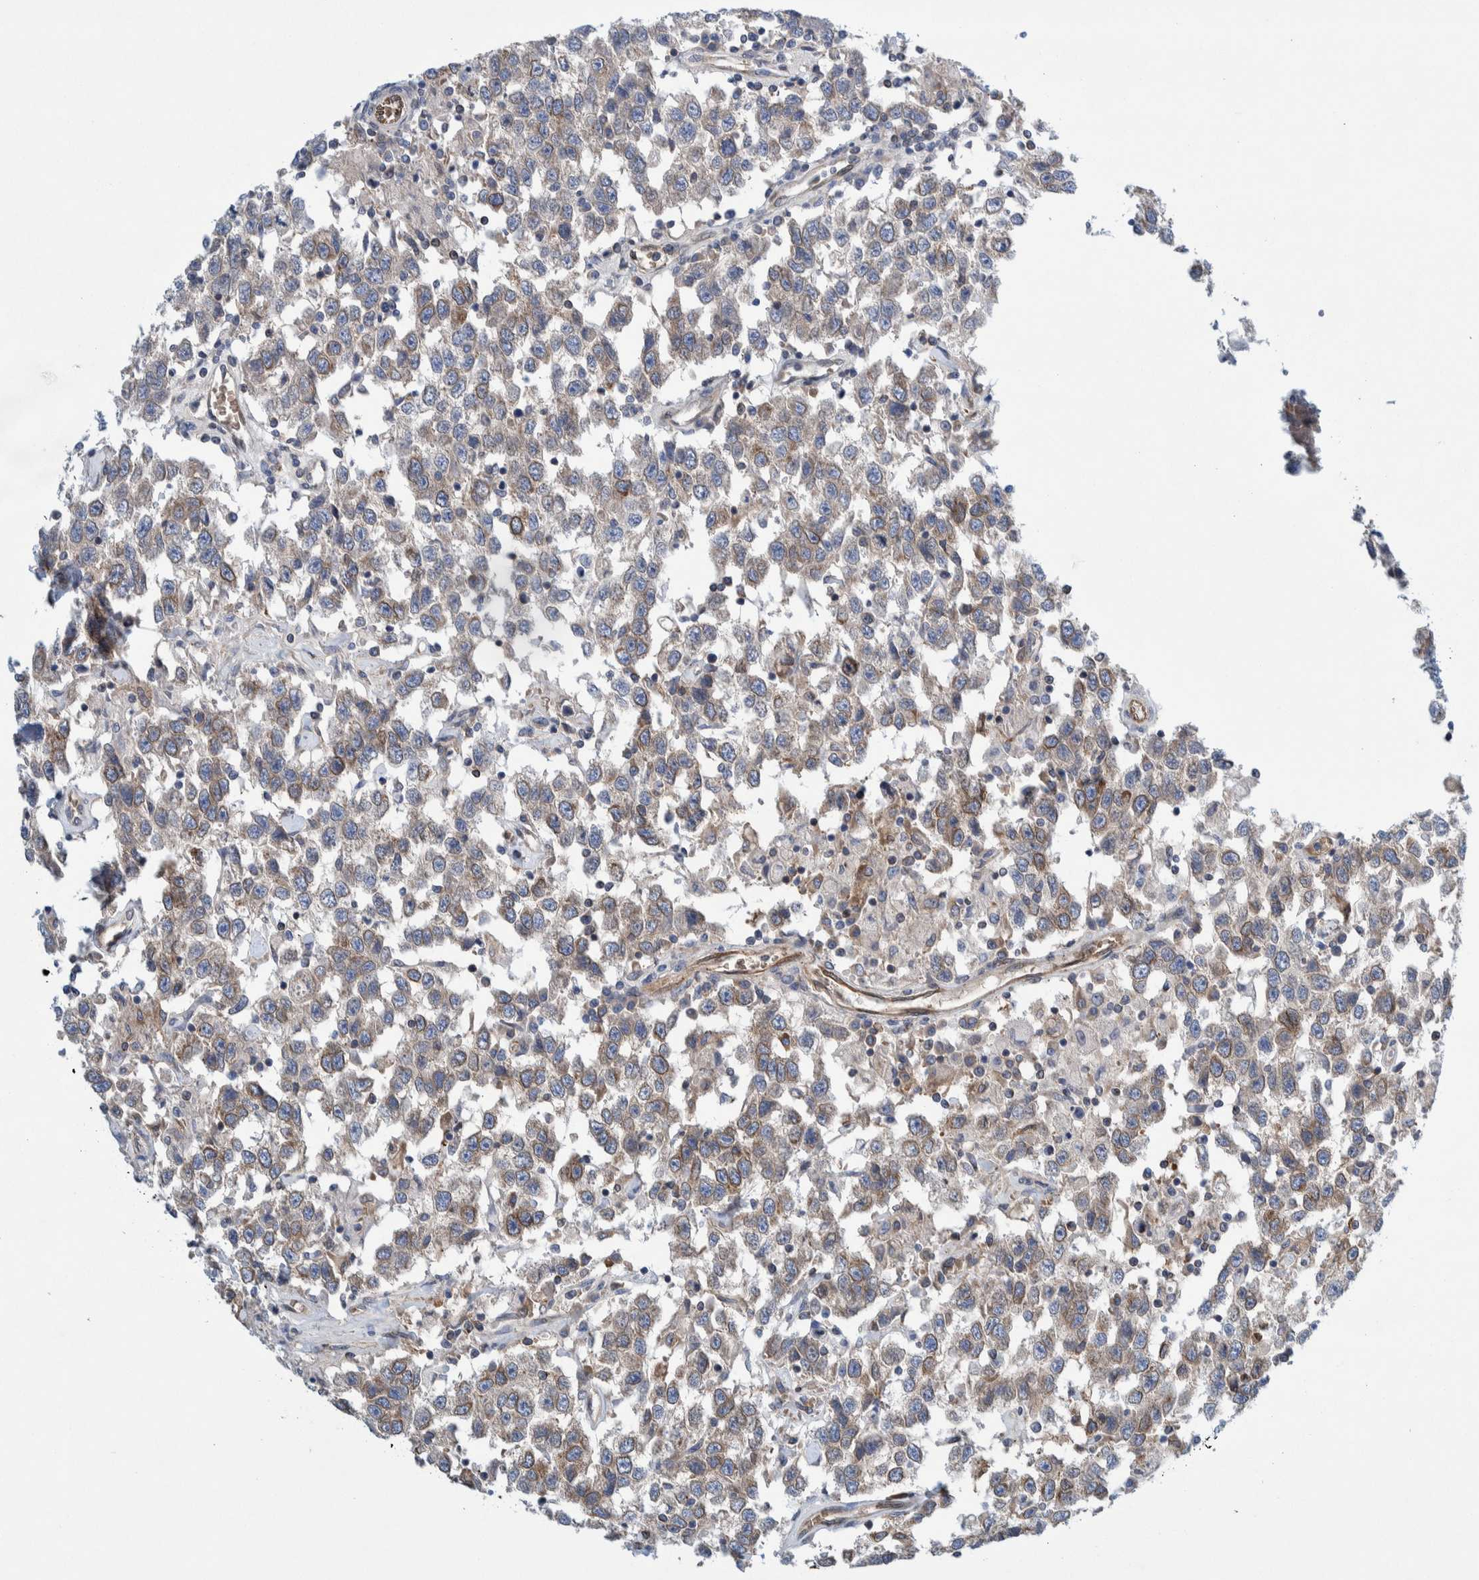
{"staining": {"intensity": "weak", "quantity": "25%-75%", "location": "cytoplasmic/membranous"}, "tissue": "testis cancer", "cell_type": "Tumor cells", "image_type": "cancer", "snomed": [{"axis": "morphology", "description": "Seminoma, NOS"}, {"axis": "topography", "description": "Testis"}], "caption": "A brown stain shows weak cytoplasmic/membranous staining of a protein in human testis cancer (seminoma) tumor cells. Immunohistochemistry (ihc) stains the protein in brown and the nuclei are stained blue.", "gene": "THEM6", "patient": {"sex": "male", "age": 41}}